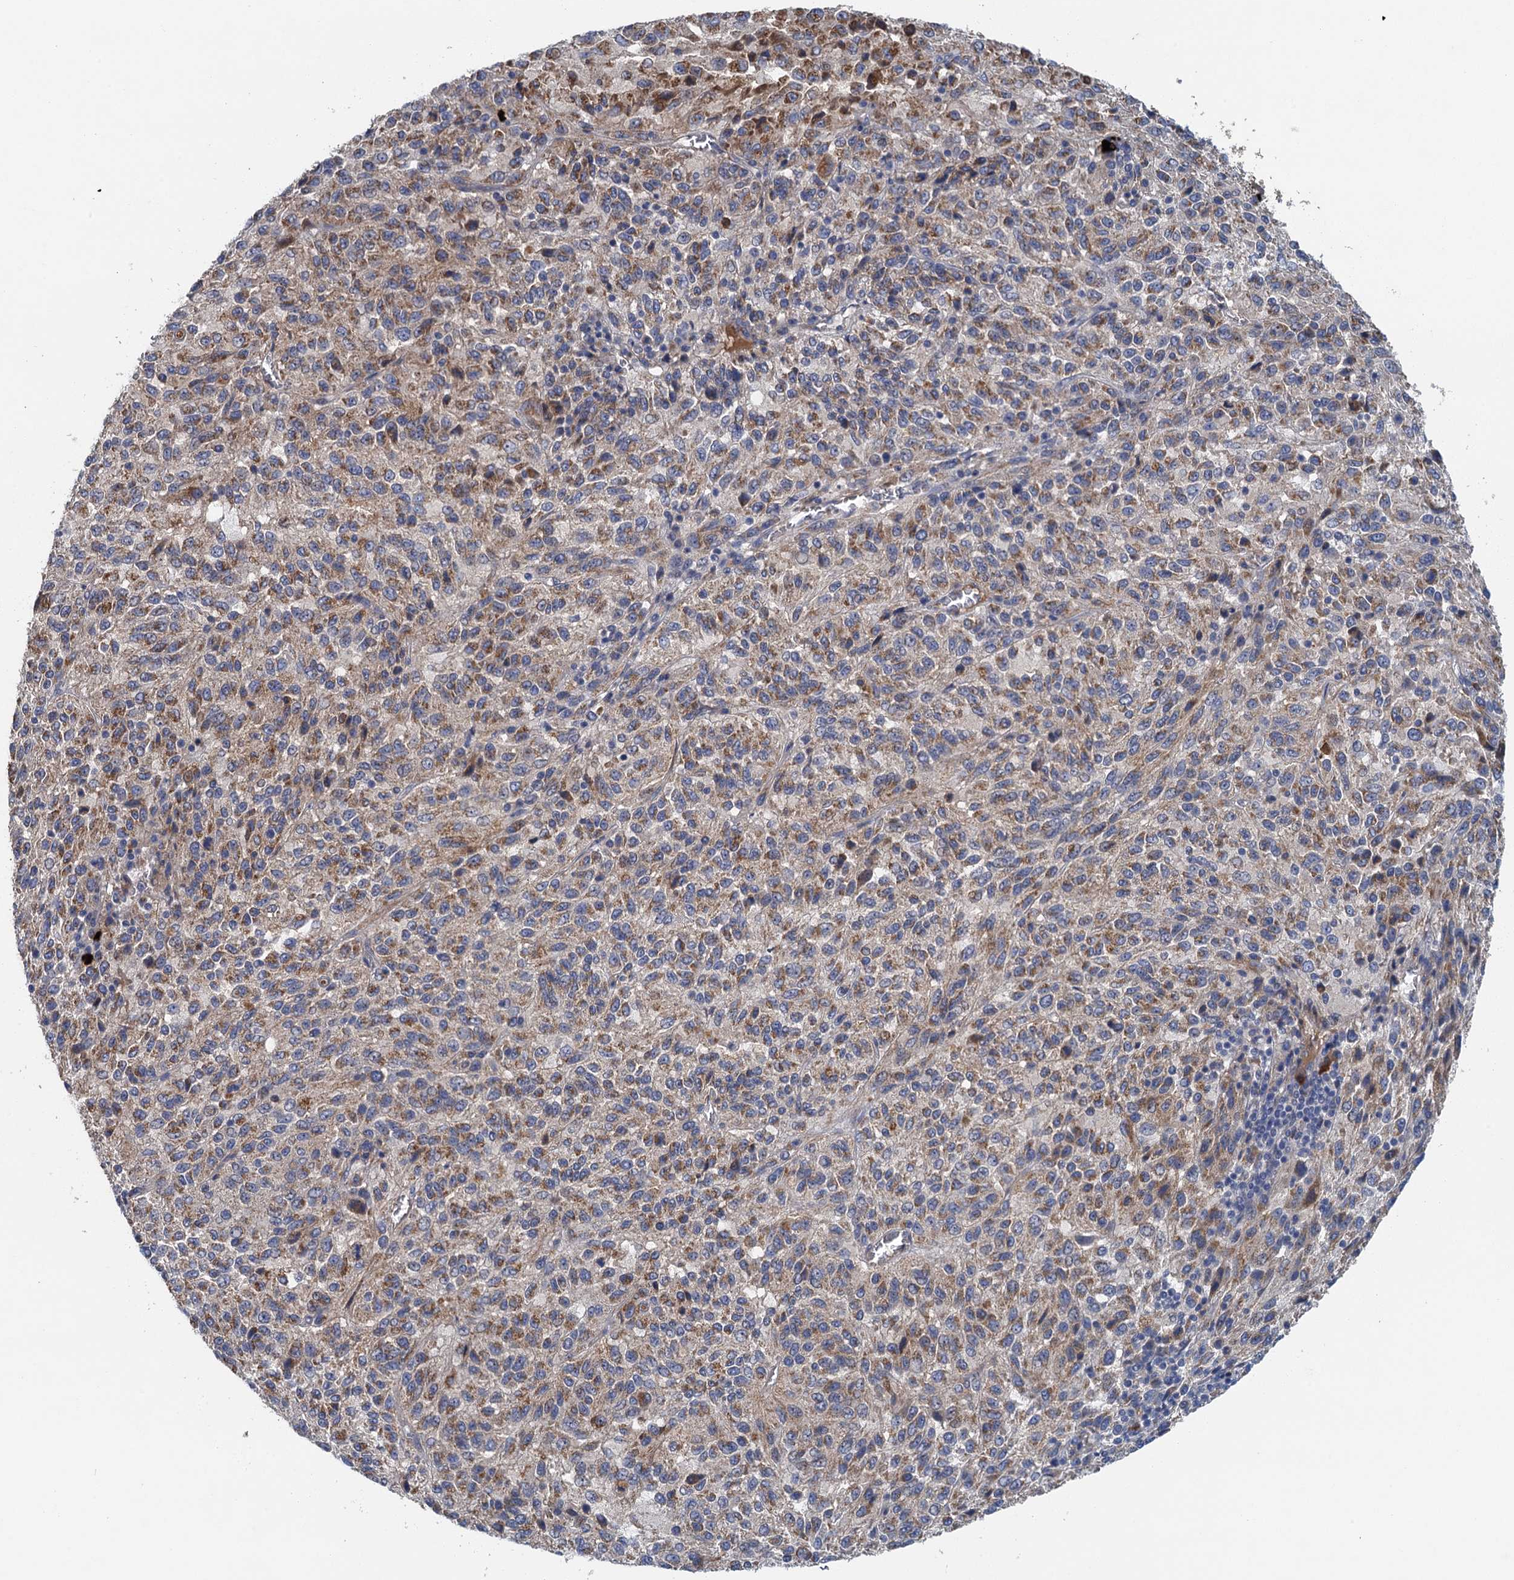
{"staining": {"intensity": "moderate", "quantity": ">75%", "location": "cytoplasmic/membranous"}, "tissue": "melanoma", "cell_type": "Tumor cells", "image_type": "cancer", "snomed": [{"axis": "morphology", "description": "Malignant melanoma, Metastatic site"}, {"axis": "topography", "description": "Lung"}], "caption": "This image shows IHC staining of human melanoma, with medium moderate cytoplasmic/membranous positivity in approximately >75% of tumor cells.", "gene": "TPCN1", "patient": {"sex": "male", "age": 64}}